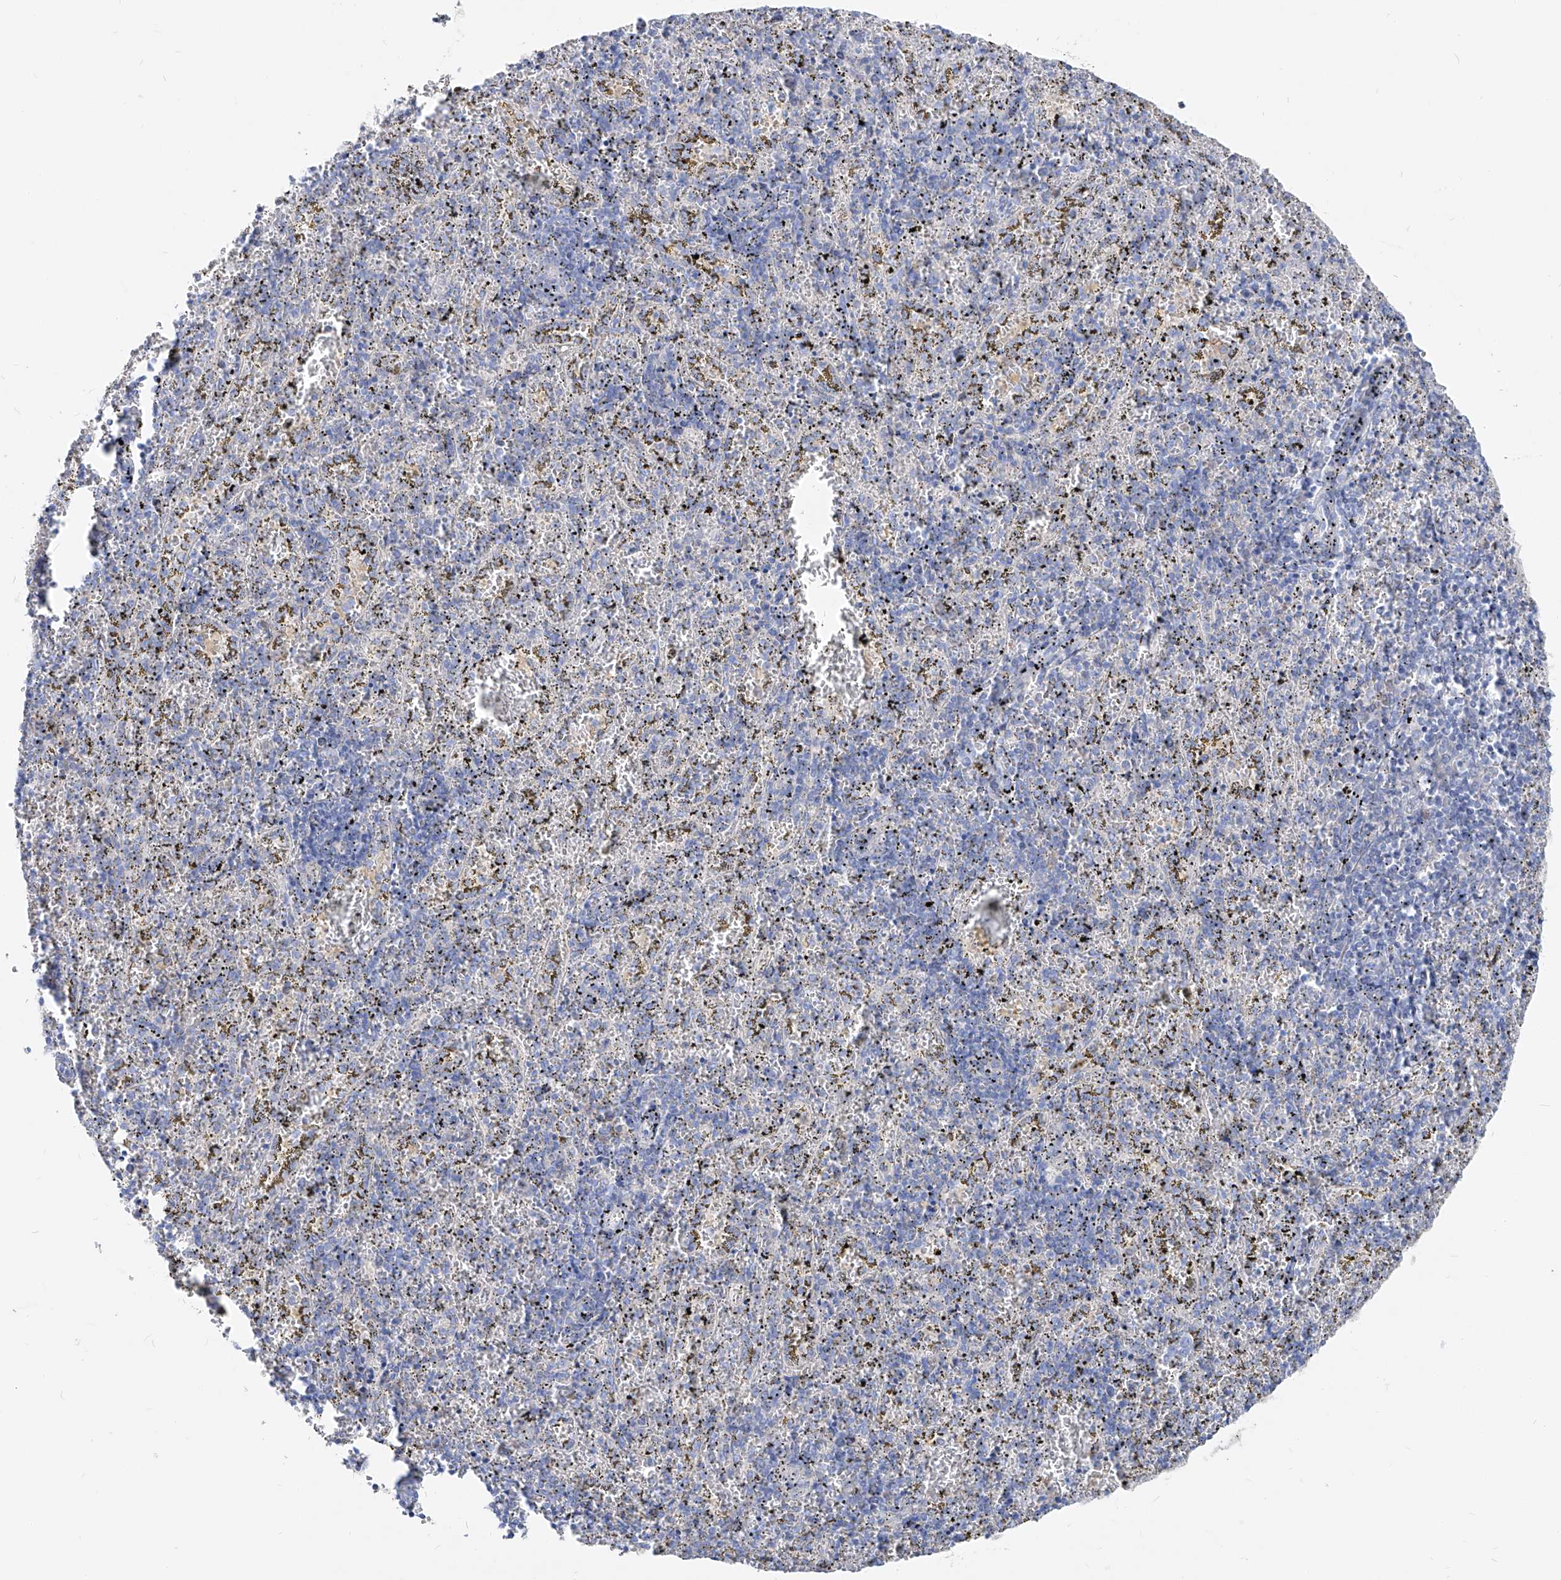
{"staining": {"intensity": "negative", "quantity": "none", "location": "none"}, "tissue": "spleen", "cell_type": "Cells in red pulp", "image_type": "normal", "snomed": [{"axis": "morphology", "description": "Normal tissue, NOS"}, {"axis": "topography", "description": "Spleen"}], "caption": "Micrograph shows no significant protein positivity in cells in red pulp of unremarkable spleen. (DAB (3,3'-diaminobenzidine) immunohistochemistry (IHC), high magnification).", "gene": "UFL1", "patient": {"sex": "male", "age": 11}}